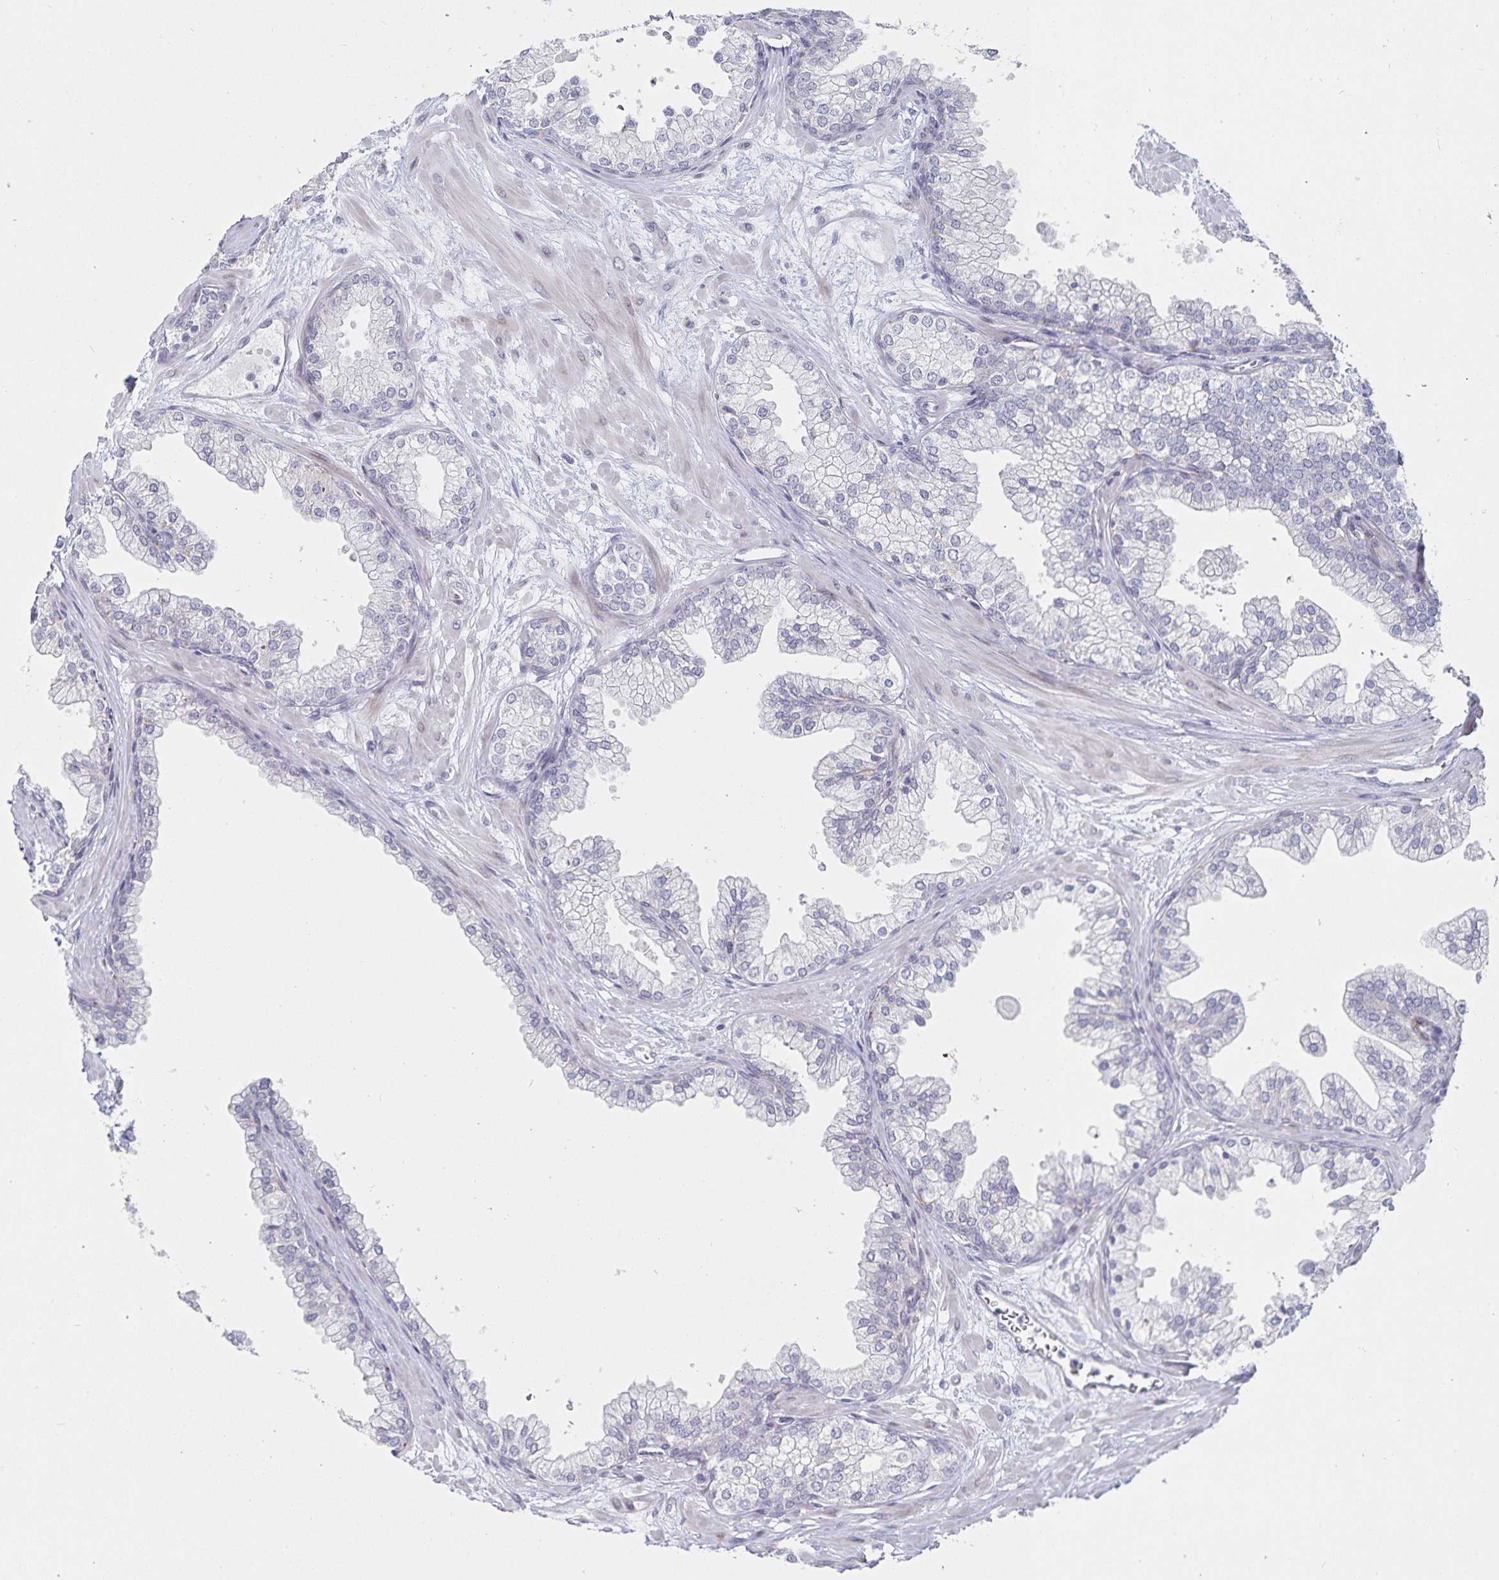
{"staining": {"intensity": "negative", "quantity": "none", "location": "none"}, "tissue": "prostate", "cell_type": "Glandular cells", "image_type": "normal", "snomed": [{"axis": "morphology", "description": "Normal tissue, NOS"}, {"axis": "topography", "description": "Prostate"}, {"axis": "topography", "description": "Peripheral nerve tissue"}], "caption": "Human prostate stained for a protein using immunohistochemistry shows no expression in glandular cells.", "gene": "S100G", "patient": {"sex": "male", "age": 61}}